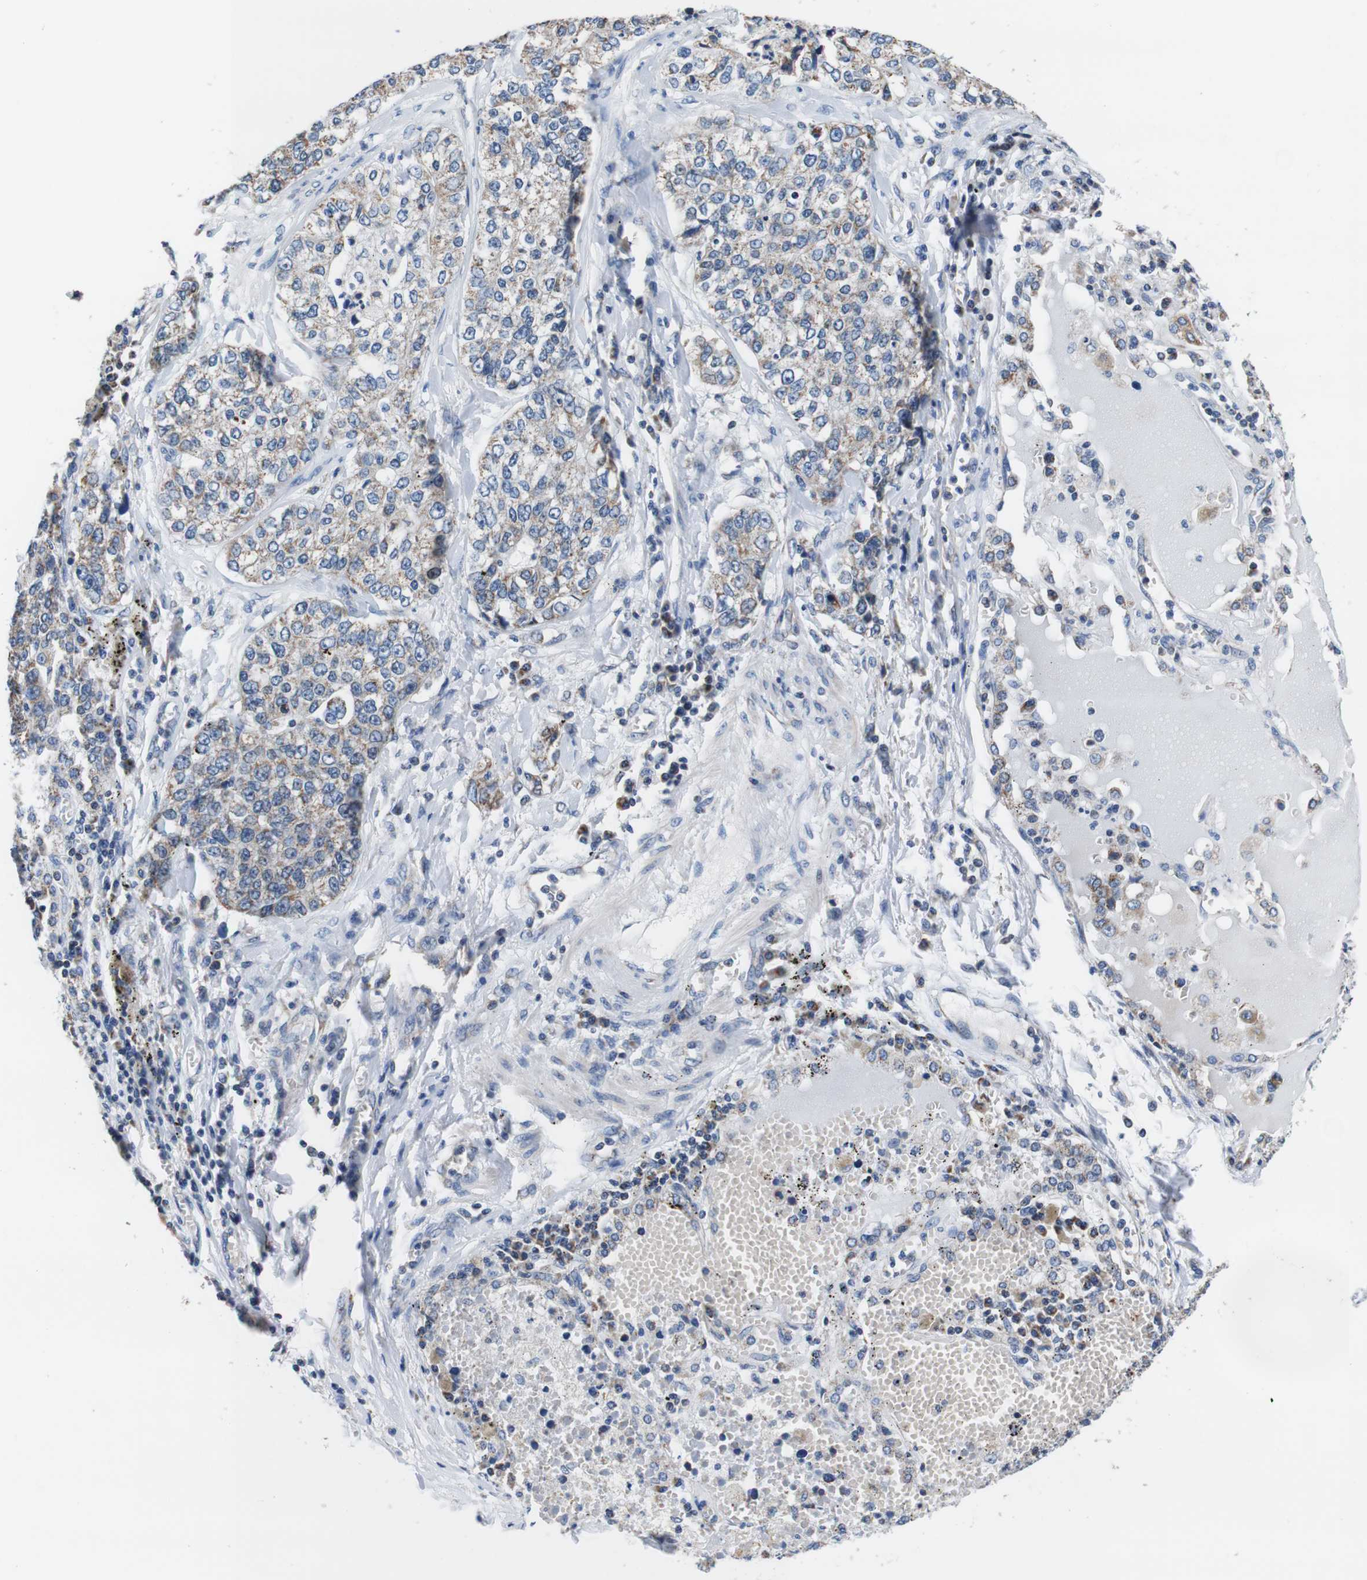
{"staining": {"intensity": "weak", "quantity": ">75%", "location": "cytoplasmic/membranous"}, "tissue": "lung cancer", "cell_type": "Tumor cells", "image_type": "cancer", "snomed": [{"axis": "morphology", "description": "Adenocarcinoma, NOS"}, {"axis": "topography", "description": "Lung"}], "caption": "There is low levels of weak cytoplasmic/membranous staining in tumor cells of lung adenocarcinoma, as demonstrated by immunohistochemical staining (brown color).", "gene": "LRP4", "patient": {"sex": "male", "age": 49}}